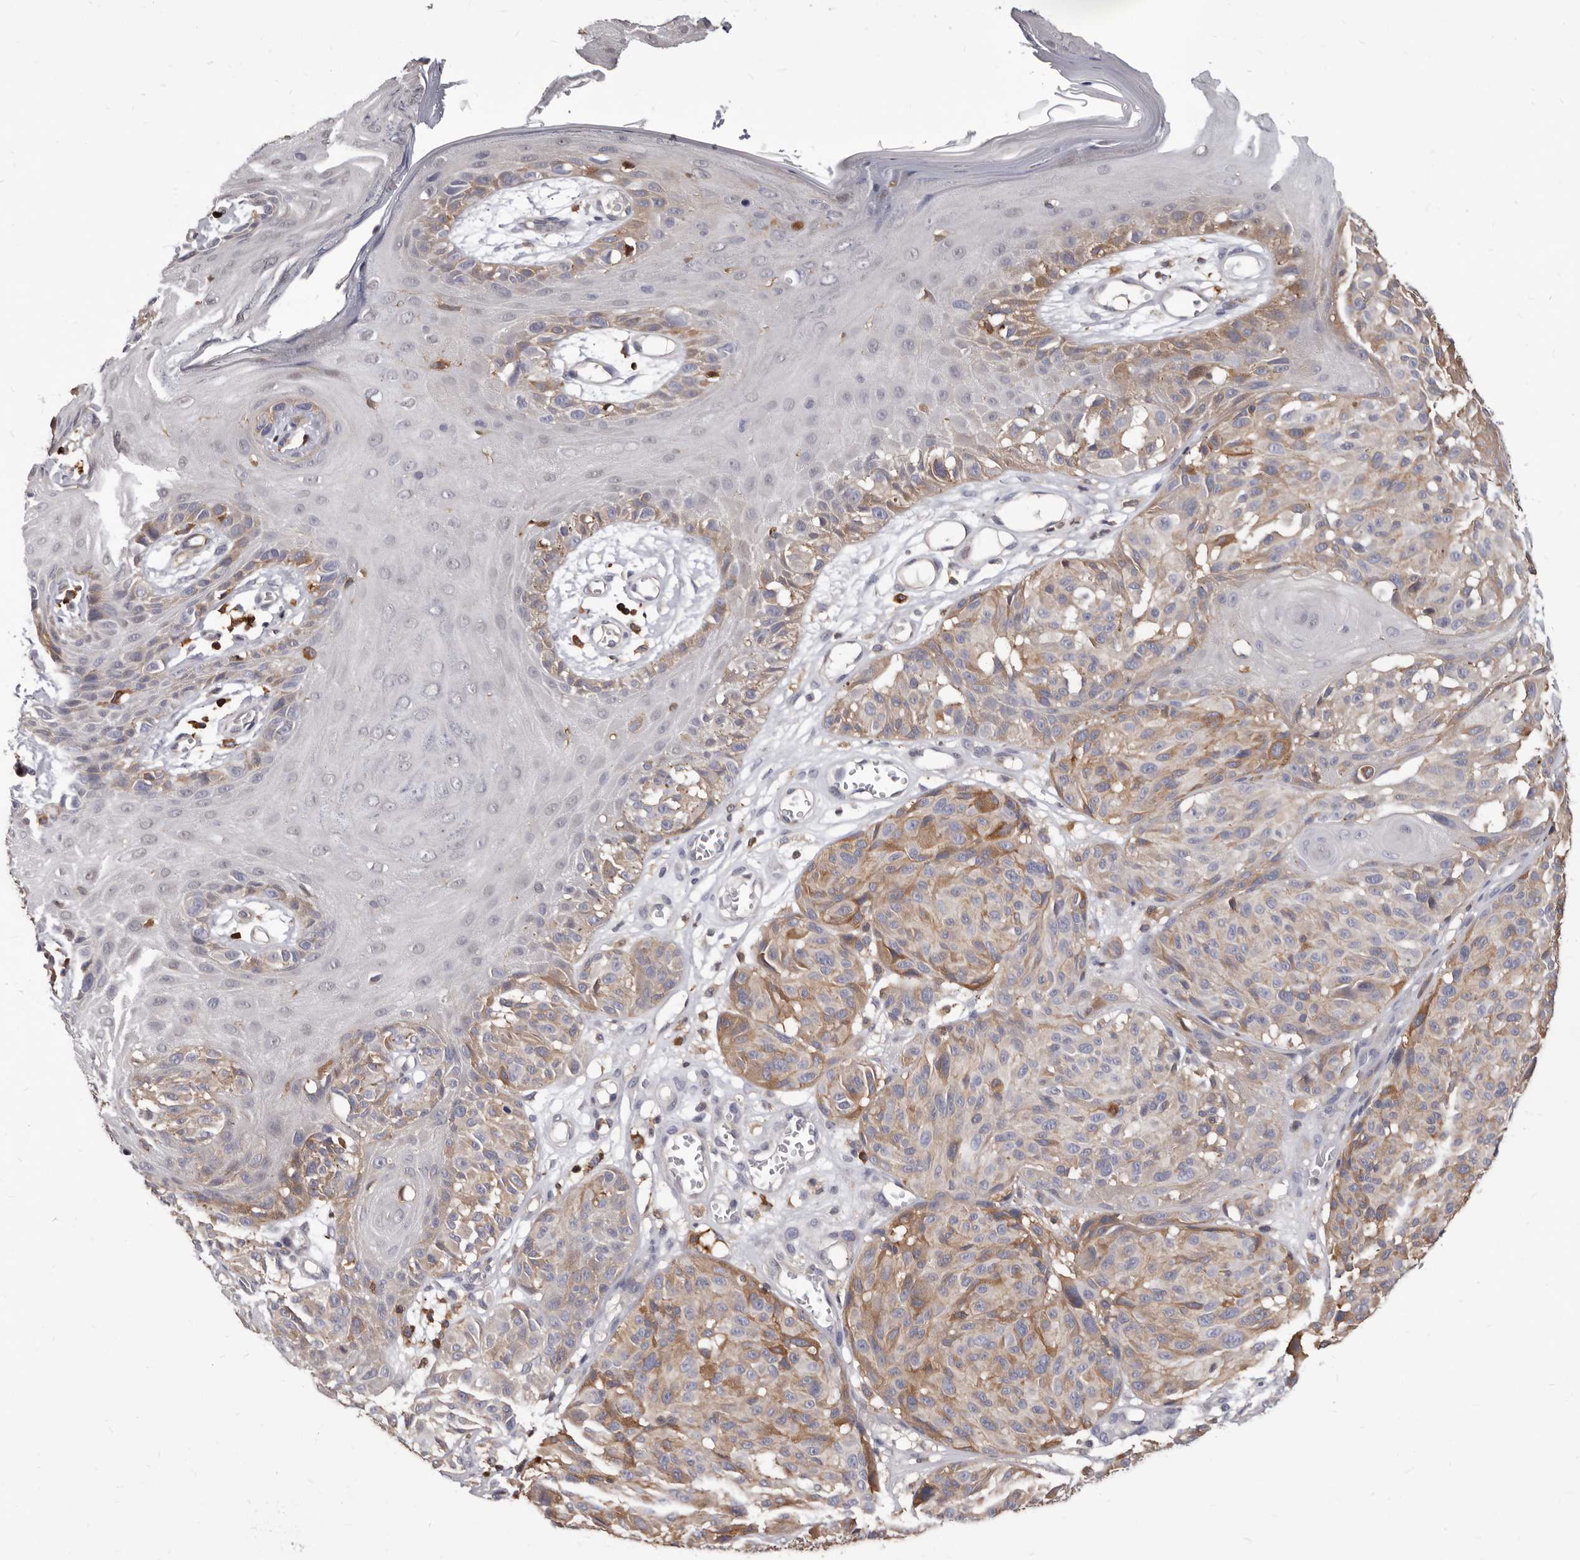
{"staining": {"intensity": "moderate", "quantity": "25%-75%", "location": "cytoplasmic/membranous"}, "tissue": "melanoma", "cell_type": "Tumor cells", "image_type": "cancer", "snomed": [{"axis": "morphology", "description": "Malignant melanoma, NOS"}, {"axis": "topography", "description": "Skin"}], "caption": "DAB immunohistochemical staining of human melanoma reveals moderate cytoplasmic/membranous protein expression in about 25%-75% of tumor cells.", "gene": "NIBAN1", "patient": {"sex": "male", "age": 83}}